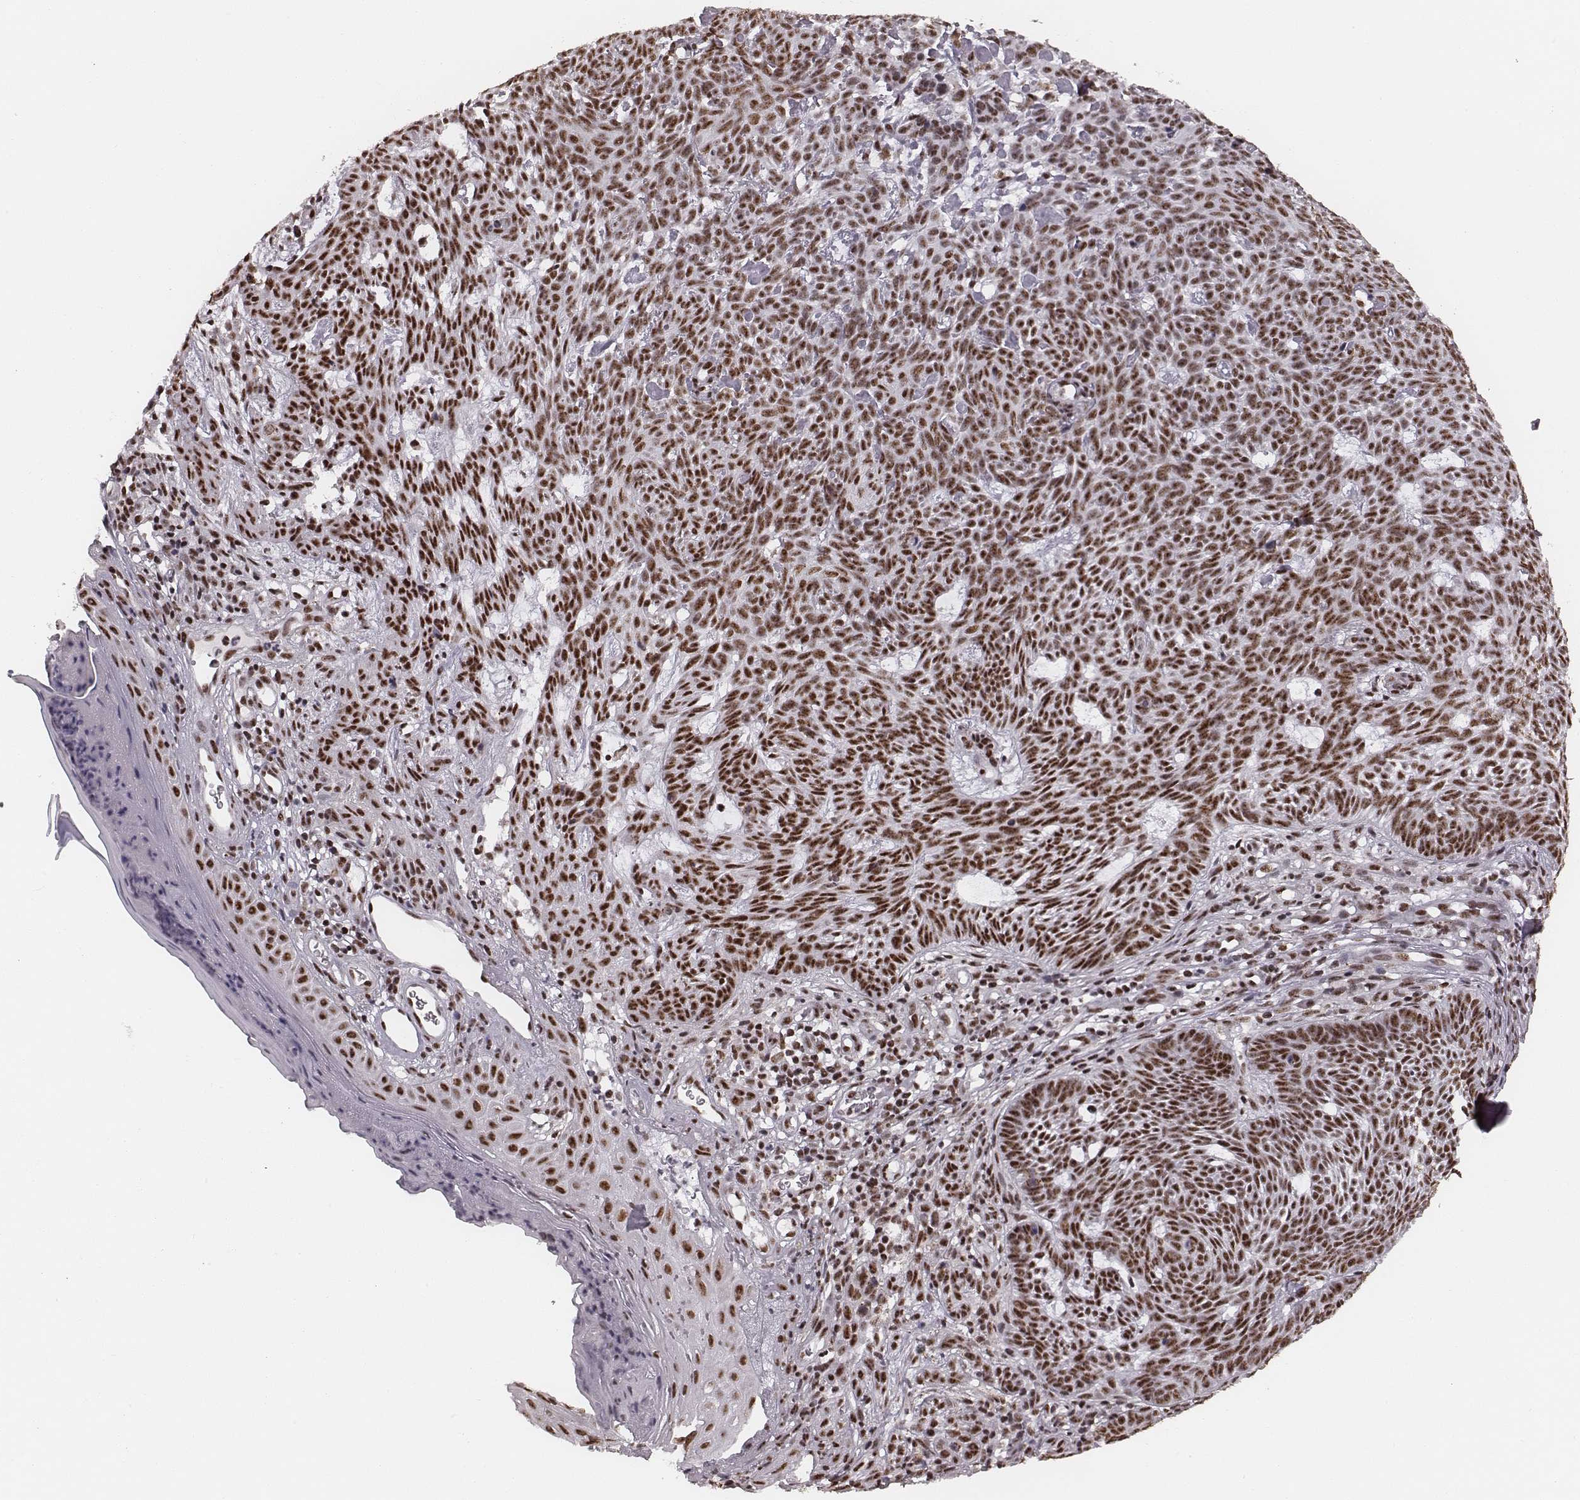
{"staining": {"intensity": "strong", "quantity": ">75%", "location": "nuclear"}, "tissue": "skin cancer", "cell_type": "Tumor cells", "image_type": "cancer", "snomed": [{"axis": "morphology", "description": "Basal cell carcinoma"}, {"axis": "topography", "description": "Skin"}], "caption": "Skin cancer stained with immunohistochemistry demonstrates strong nuclear expression in about >75% of tumor cells.", "gene": "LUC7L", "patient": {"sex": "male", "age": 59}}